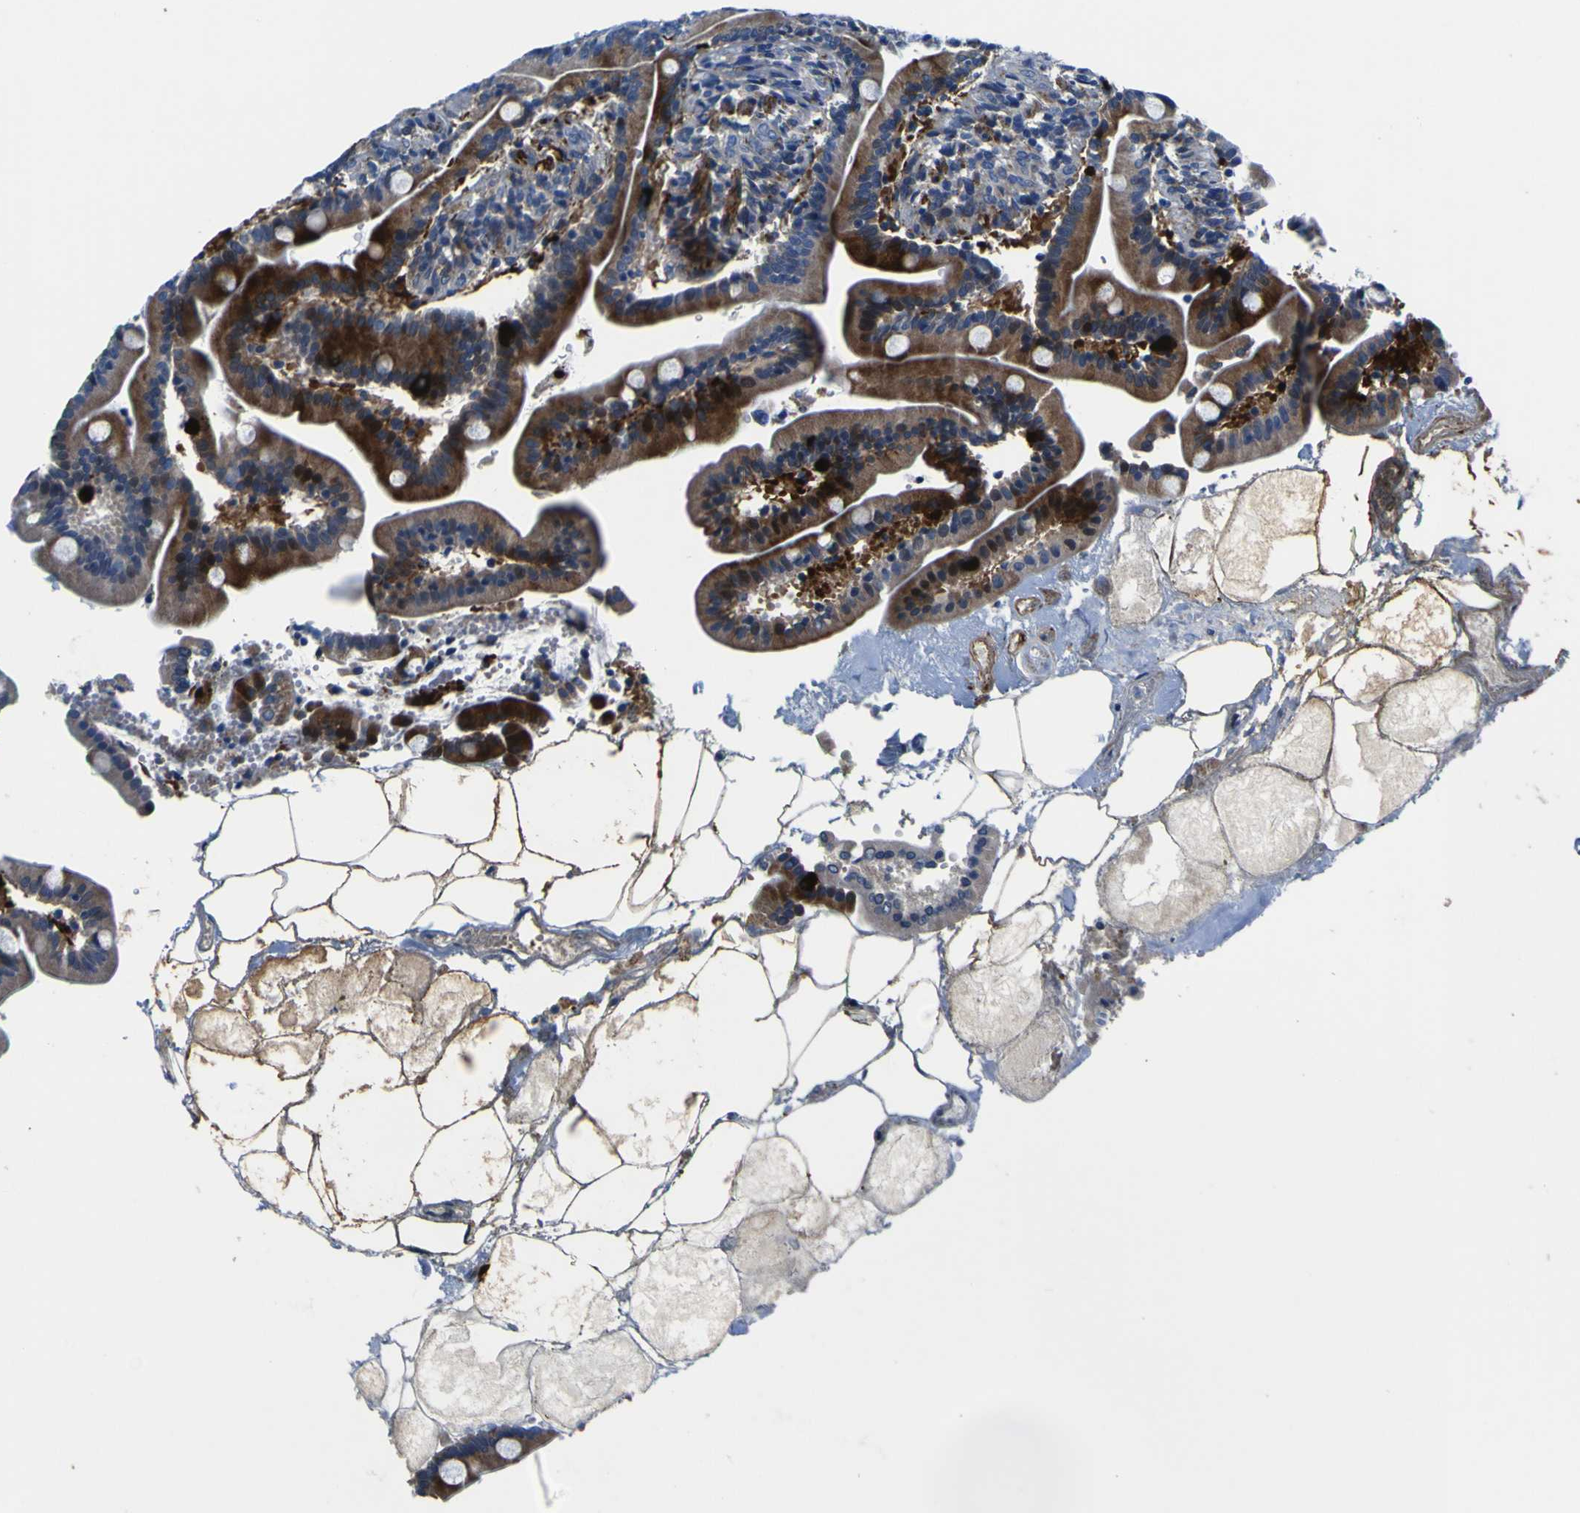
{"staining": {"intensity": "moderate", "quantity": ">75%", "location": "cytoplasmic/membranous"}, "tissue": "duodenum", "cell_type": "Glandular cells", "image_type": "normal", "snomed": [{"axis": "morphology", "description": "Normal tissue, NOS"}, {"axis": "topography", "description": "Duodenum"}], "caption": "Glandular cells reveal medium levels of moderate cytoplasmic/membranous positivity in about >75% of cells in unremarkable duodenum.", "gene": "AGAP3", "patient": {"sex": "male", "age": 54}}